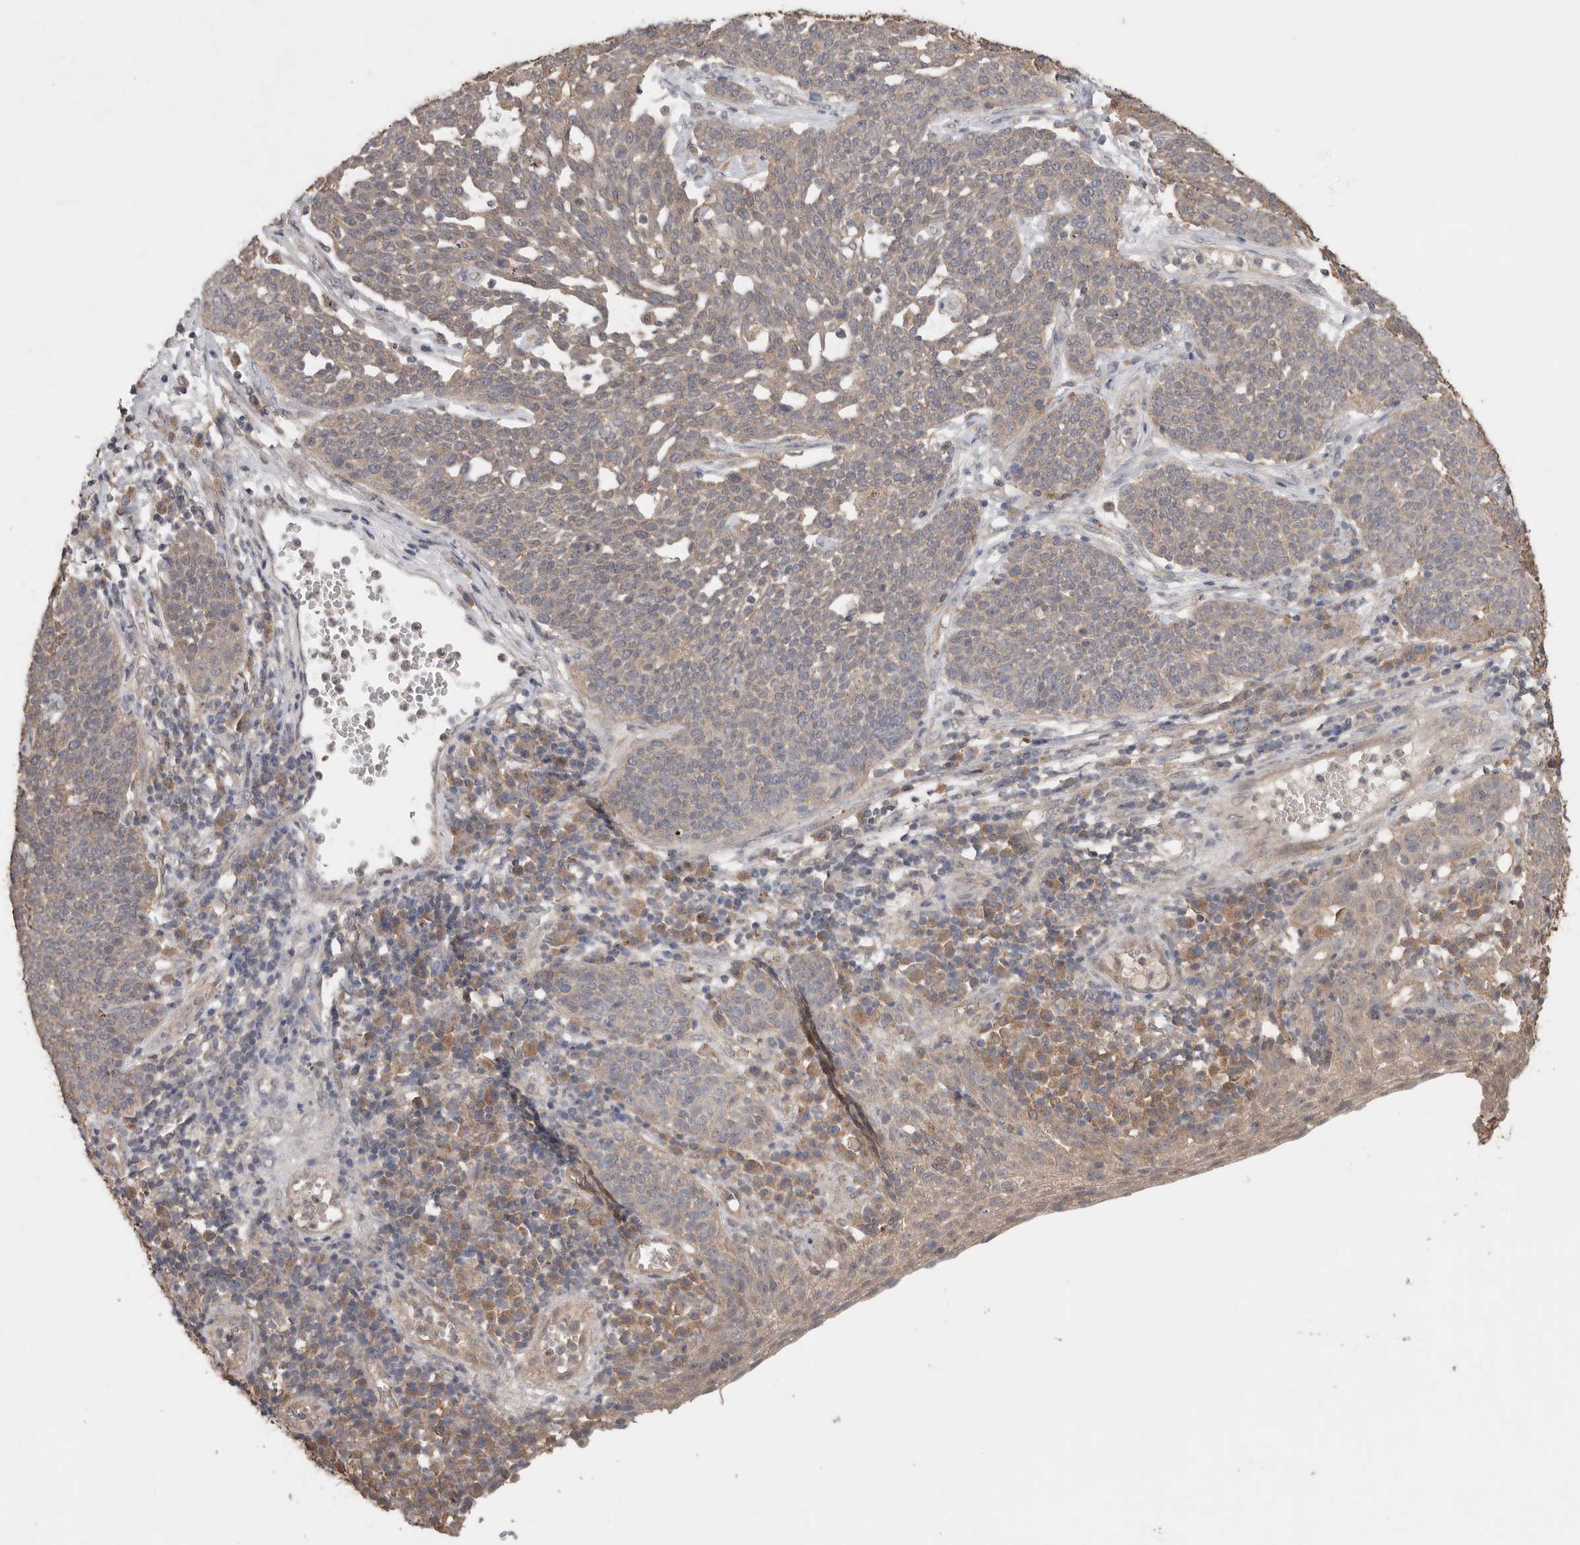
{"staining": {"intensity": "weak", "quantity": ">75%", "location": "cytoplasmic/membranous"}, "tissue": "cervical cancer", "cell_type": "Tumor cells", "image_type": "cancer", "snomed": [{"axis": "morphology", "description": "Squamous cell carcinoma, NOS"}, {"axis": "topography", "description": "Cervix"}], "caption": "Human cervical cancer stained for a protein (brown) displays weak cytoplasmic/membranous positive positivity in about >75% of tumor cells.", "gene": "KCNJ5", "patient": {"sex": "female", "age": 34}}